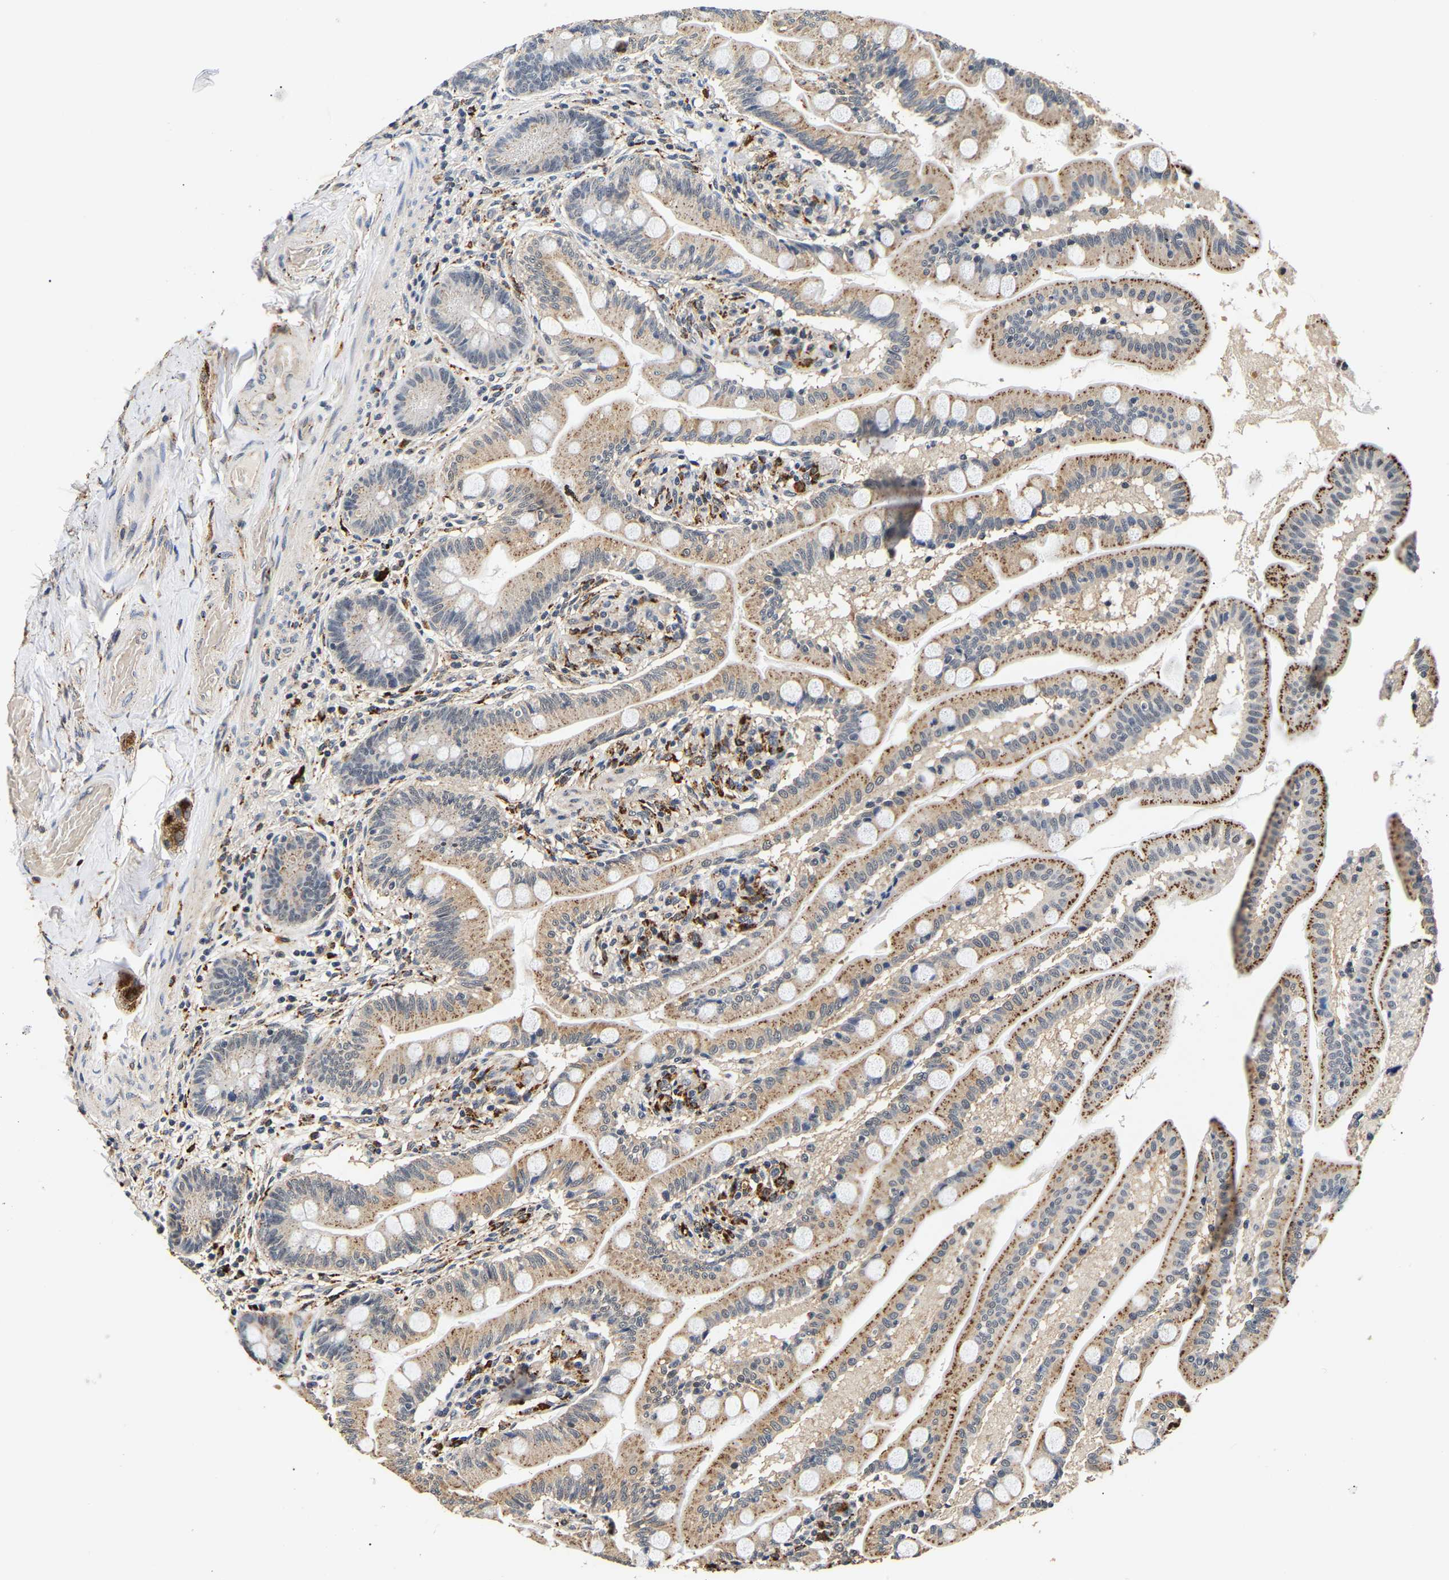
{"staining": {"intensity": "moderate", "quantity": "25%-75%", "location": "cytoplasmic/membranous"}, "tissue": "small intestine", "cell_type": "Glandular cells", "image_type": "normal", "snomed": [{"axis": "morphology", "description": "Normal tissue, NOS"}, {"axis": "topography", "description": "Small intestine"}], "caption": "Brown immunohistochemical staining in normal small intestine reveals moderate cytoplasmic/membranous positivity in about 25%-75% of glandular cells.", "gene": "SMU1", "patient": {"sex": "female", "age": 56}}